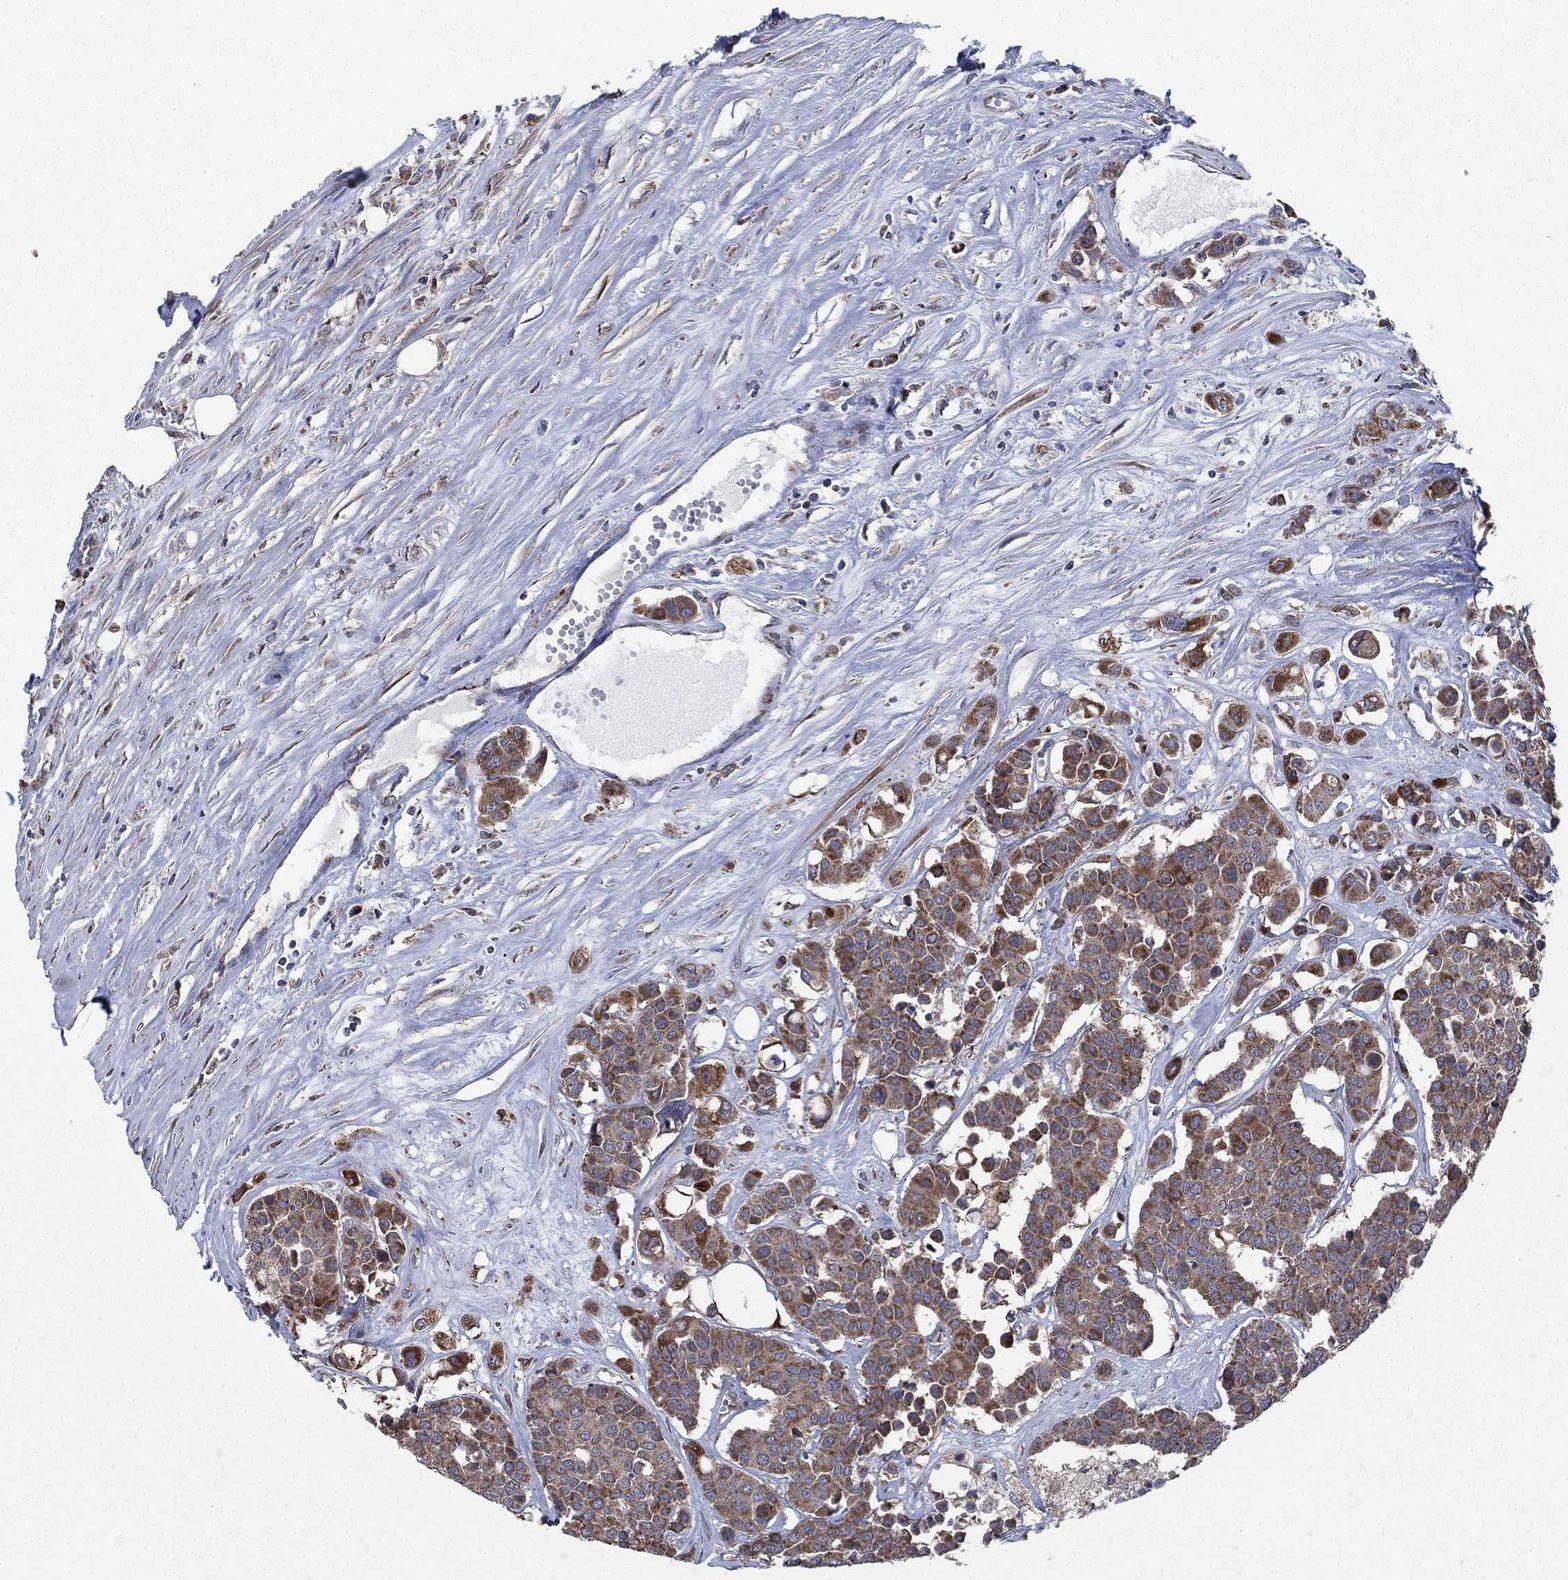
{"staining": {"intensity": "strong", "quantity": ">75%", "location": "cytoplasmic/membranous"}, "tissue": "carcinoid", "cell_type": "Tumor cells", "image_type": "cancer", "snomed": [{"axis": "morphology", "description": "Carcinoid, malignant, NOS"}, {"axis": "topography", "description": "Colon"}], "caption": "A photomicrograph showing strong cytoplasmic/membranous staining in approximately >75% of tumor cells in malignant carcinoid, as visualized by brown immunohistochemical staining.", "gene": "NCEH1", "patient": {"sex": "male", "age": 81}}